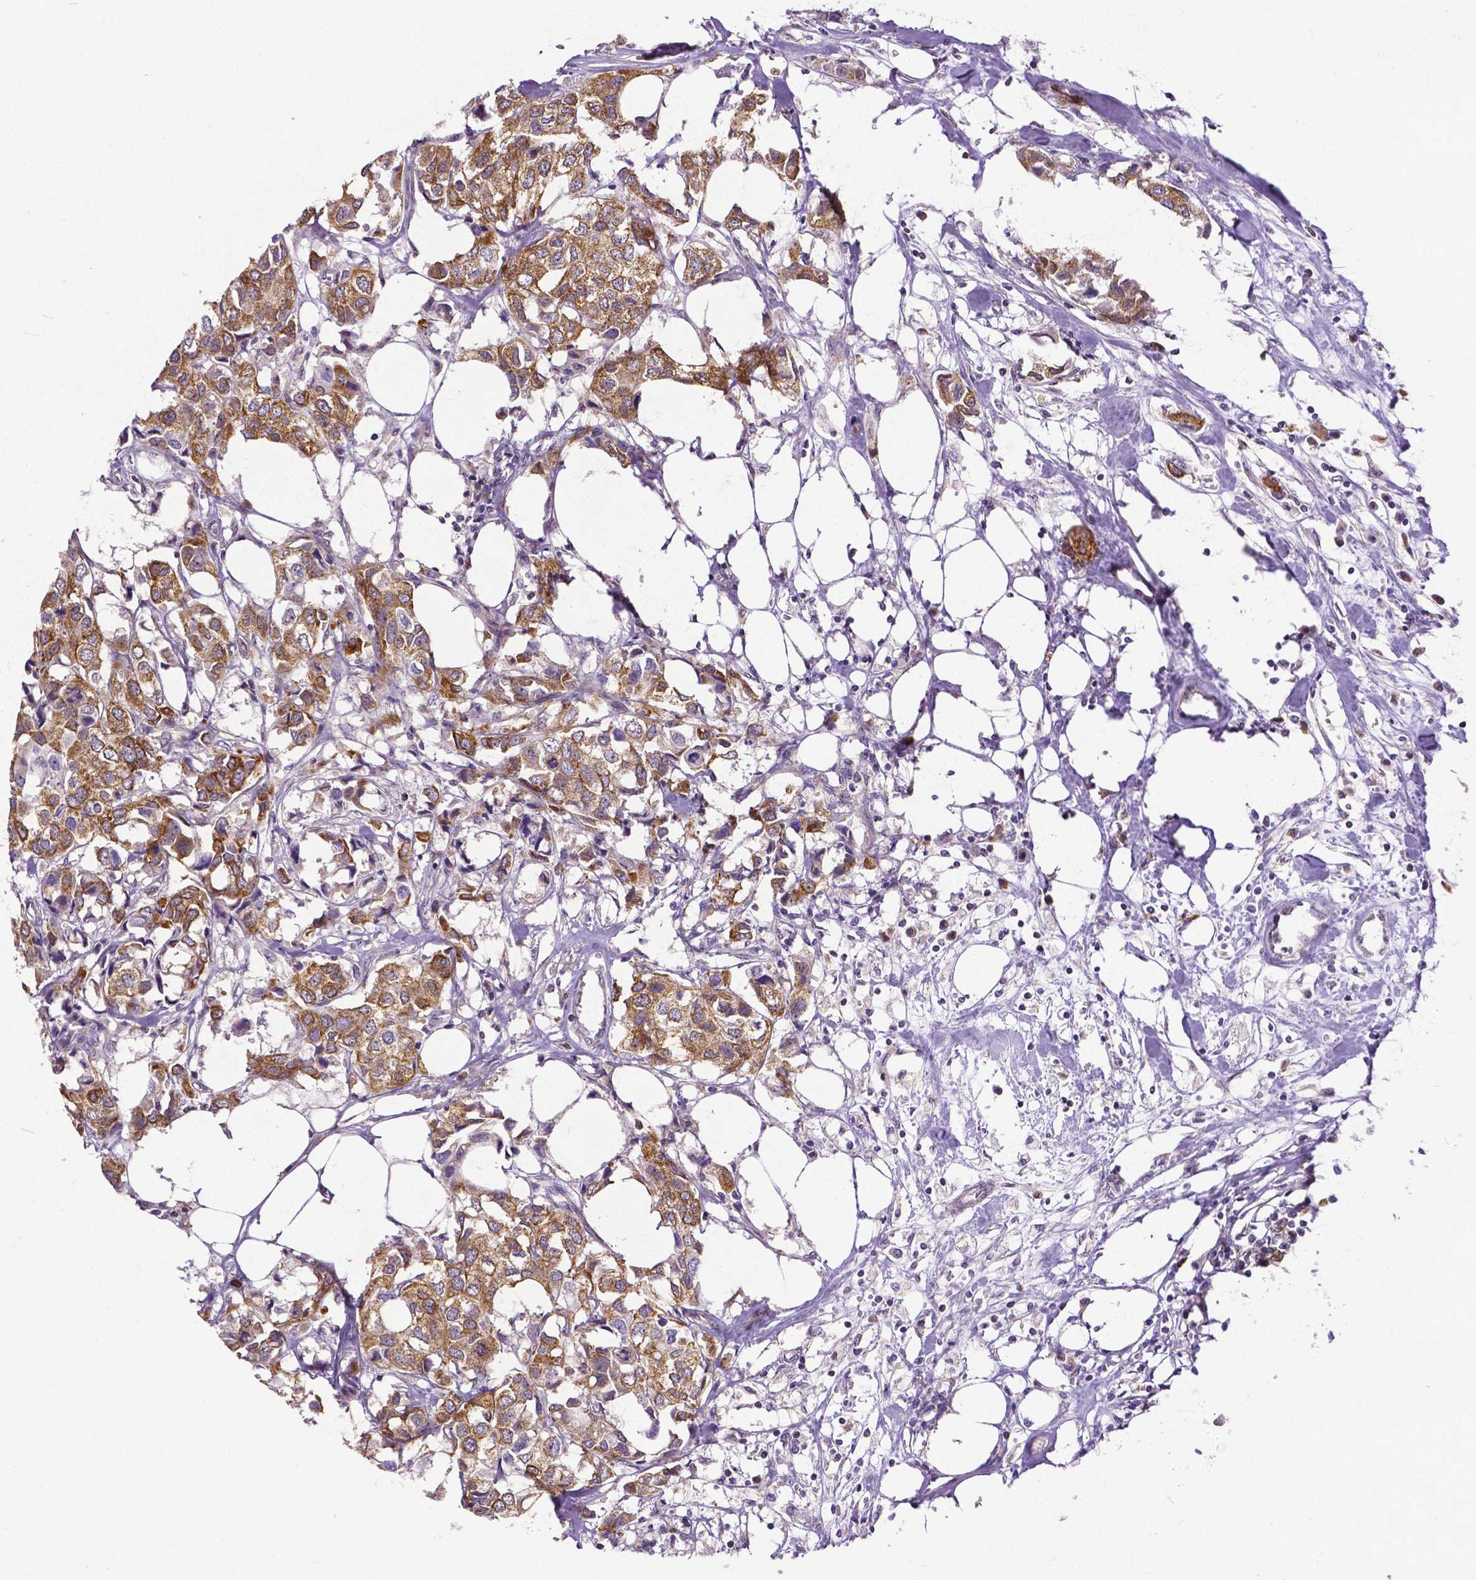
{"staining": {"intensity": "moderate", "quantity": ">75%", "location": "cytoplasmic/membranous"}, "tissue": "breast cancer", "cell_type": "Tumor cells", "image_type": "cancer", "snomed": [{"axis": "morphology", "description": "Duct carcinoma"}, {"axis": "topography", "description": "Breast"}], "caption": "A micrograph showing moderate cytoplasmic/membranous staining in about >75% of tumor cells in breast cancer, as visualized by brown immunohistochemical staining.", "gene": "MCL1", "patient": {"sex": "female", "age": 80}}